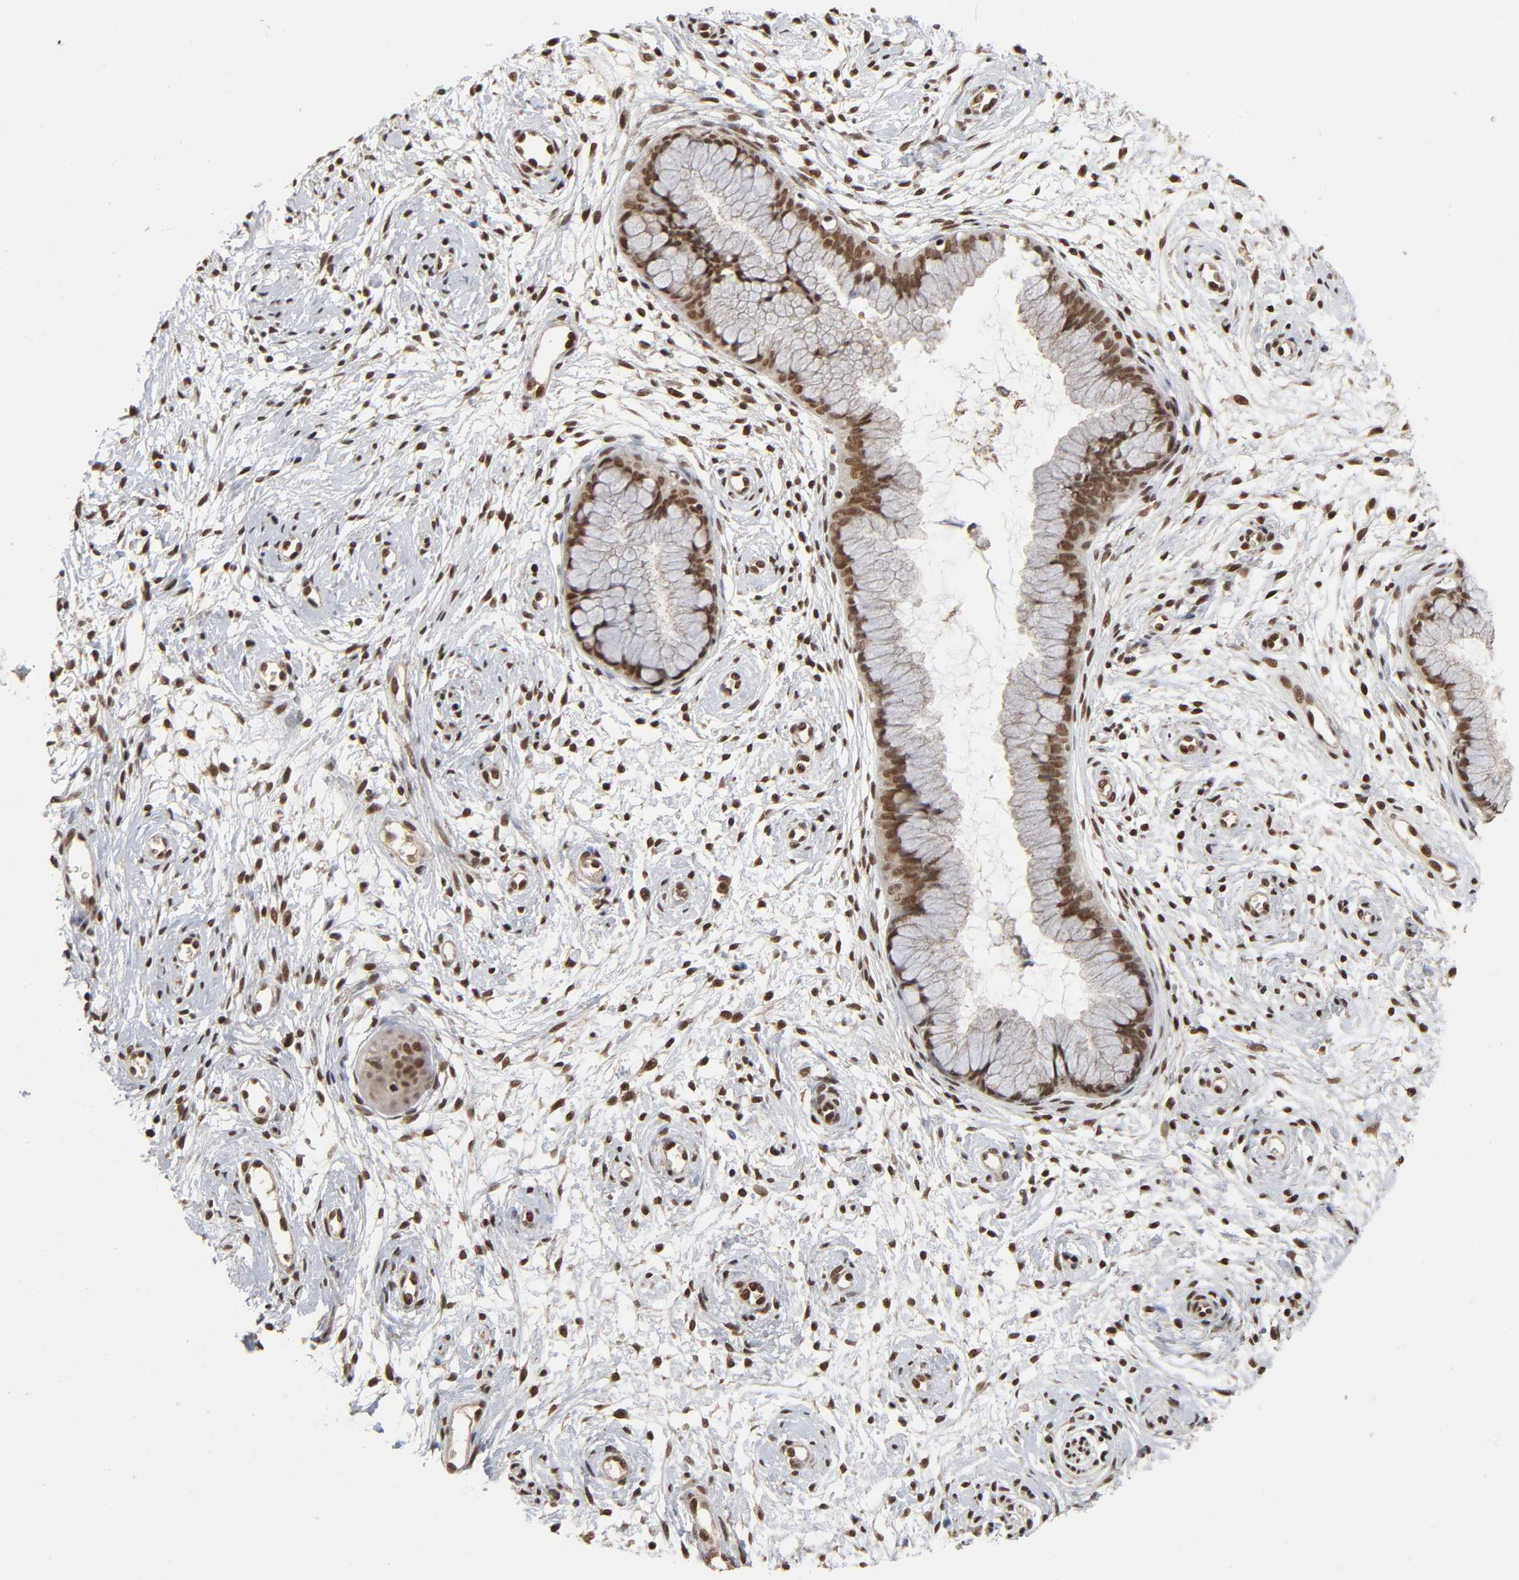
{"staining": {"intensity": "strong", "quantity": ">75%", "location": "nuclear"}, "tissue": "cervix", "cell_type": "Glandular cells", "image_type": "normal", "snomed": [{"axis": "morphology", "description": "Normal tissue, NOS"}, {"axis": "topography", "description": "Cervix"}], "caption": "The immunohistochemical stain labels strong nuclear expression in glandular cells of unremarkable cervix. (DAB (3,3'-diaminobenzidine) IHC, brown staining for protein, blue staining for nuclei).", "gene": "ZNF384", "patient": {"sex": "female", "age": 39}}